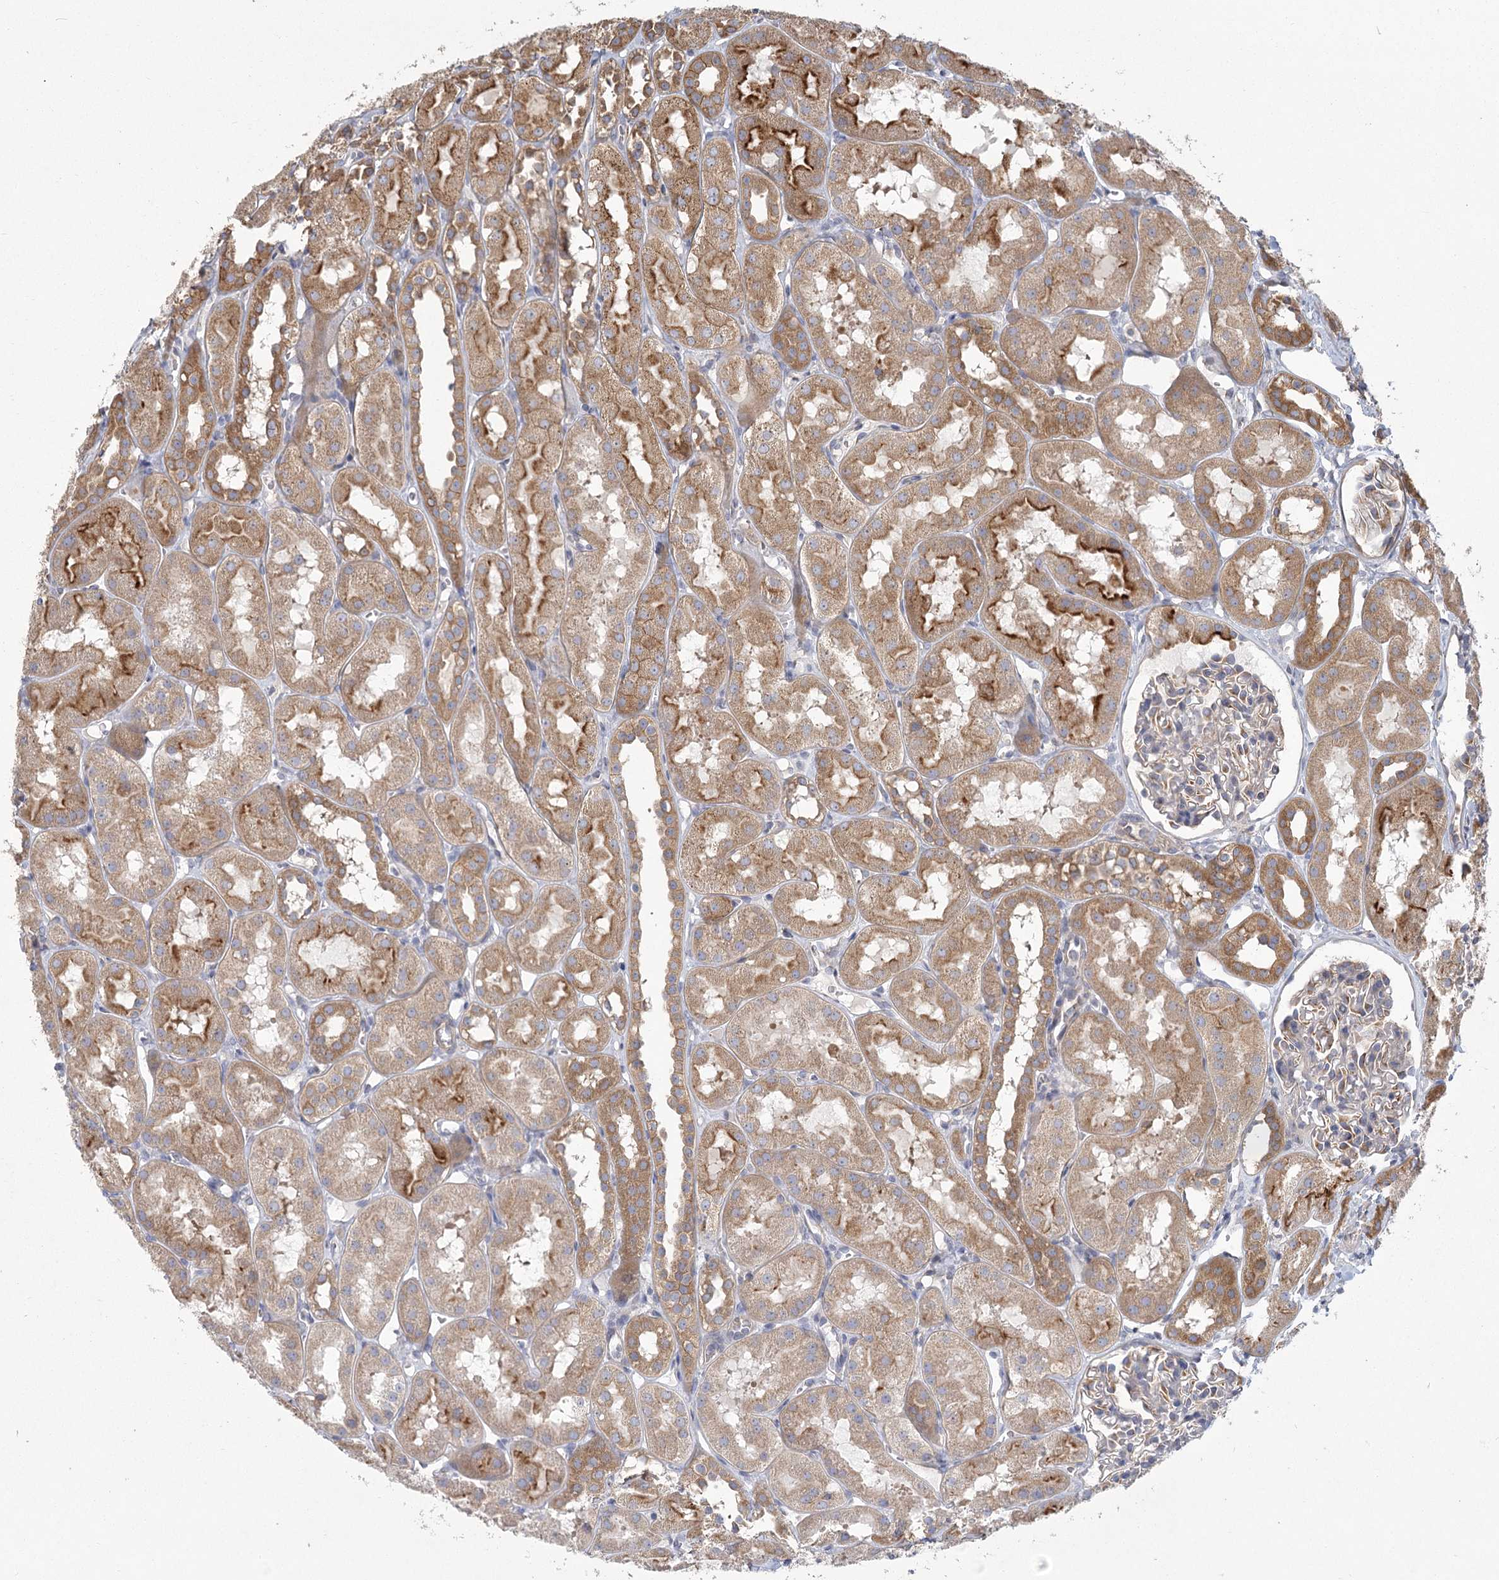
{"staining": {"intensity": "weak", "quantity": "<25%", "location": "cytoplasmic/membranous"}, "tissue": "kidney", "cell_type": "Cells in glomeruli", "image_type": "normal", "snomed": [{"axis": "morphology", "description": "Normal tissue, NOS"}, {"axis": "topography", "description": "Kidney"}, {"axis": "topography", "description": "Urinary bladder"}], "caption": "Normal kidney was stained to show a protein in brown. There is no significant expression in cells in glomeruli. (Brightfield microscopy of DAB (3,3'-diaminobenzidine) IHC at high magnification).", "gene": "CNTLN", "patient": {"sex": "male", "age": 16}}